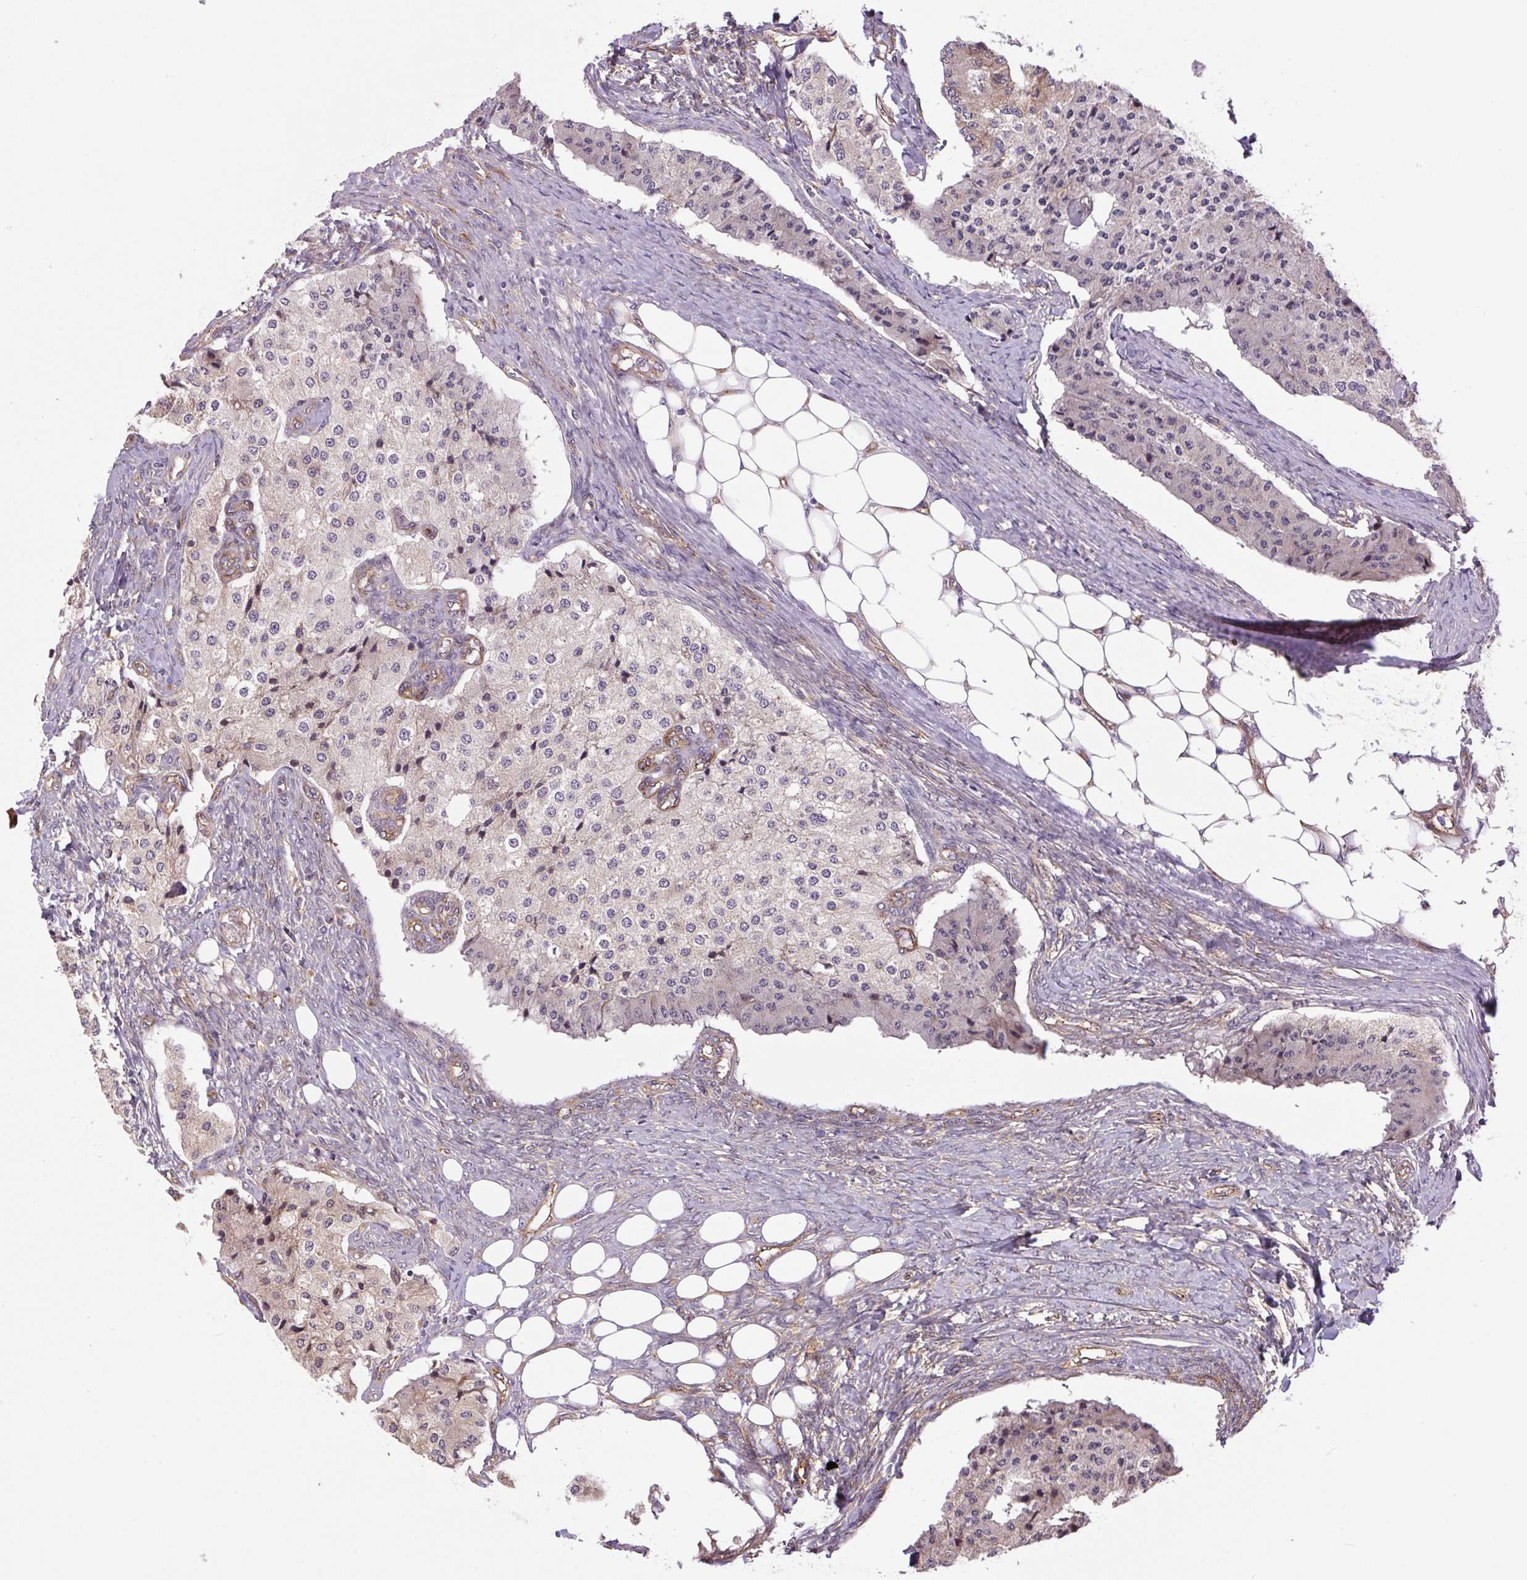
{"staining": {"intensity": "negative", "quantity": "none", "location": "none"}, "tissue": "carcinoid", "cell_type": "Tumor cells", "image_type": "cancer", "snomed": [{"axis": "morphology", "description": "Carcinoid, malignant, NOS"}, {"axis": "topography", "description": "Colon"}], "caption": "This is an immunohistochemistry (IHC) micrograph of human malignant carcinoid. There is no staining in tumor cells.", "gene": "SEPTIN10", "patient": {"sex": "female", "age": 52}}